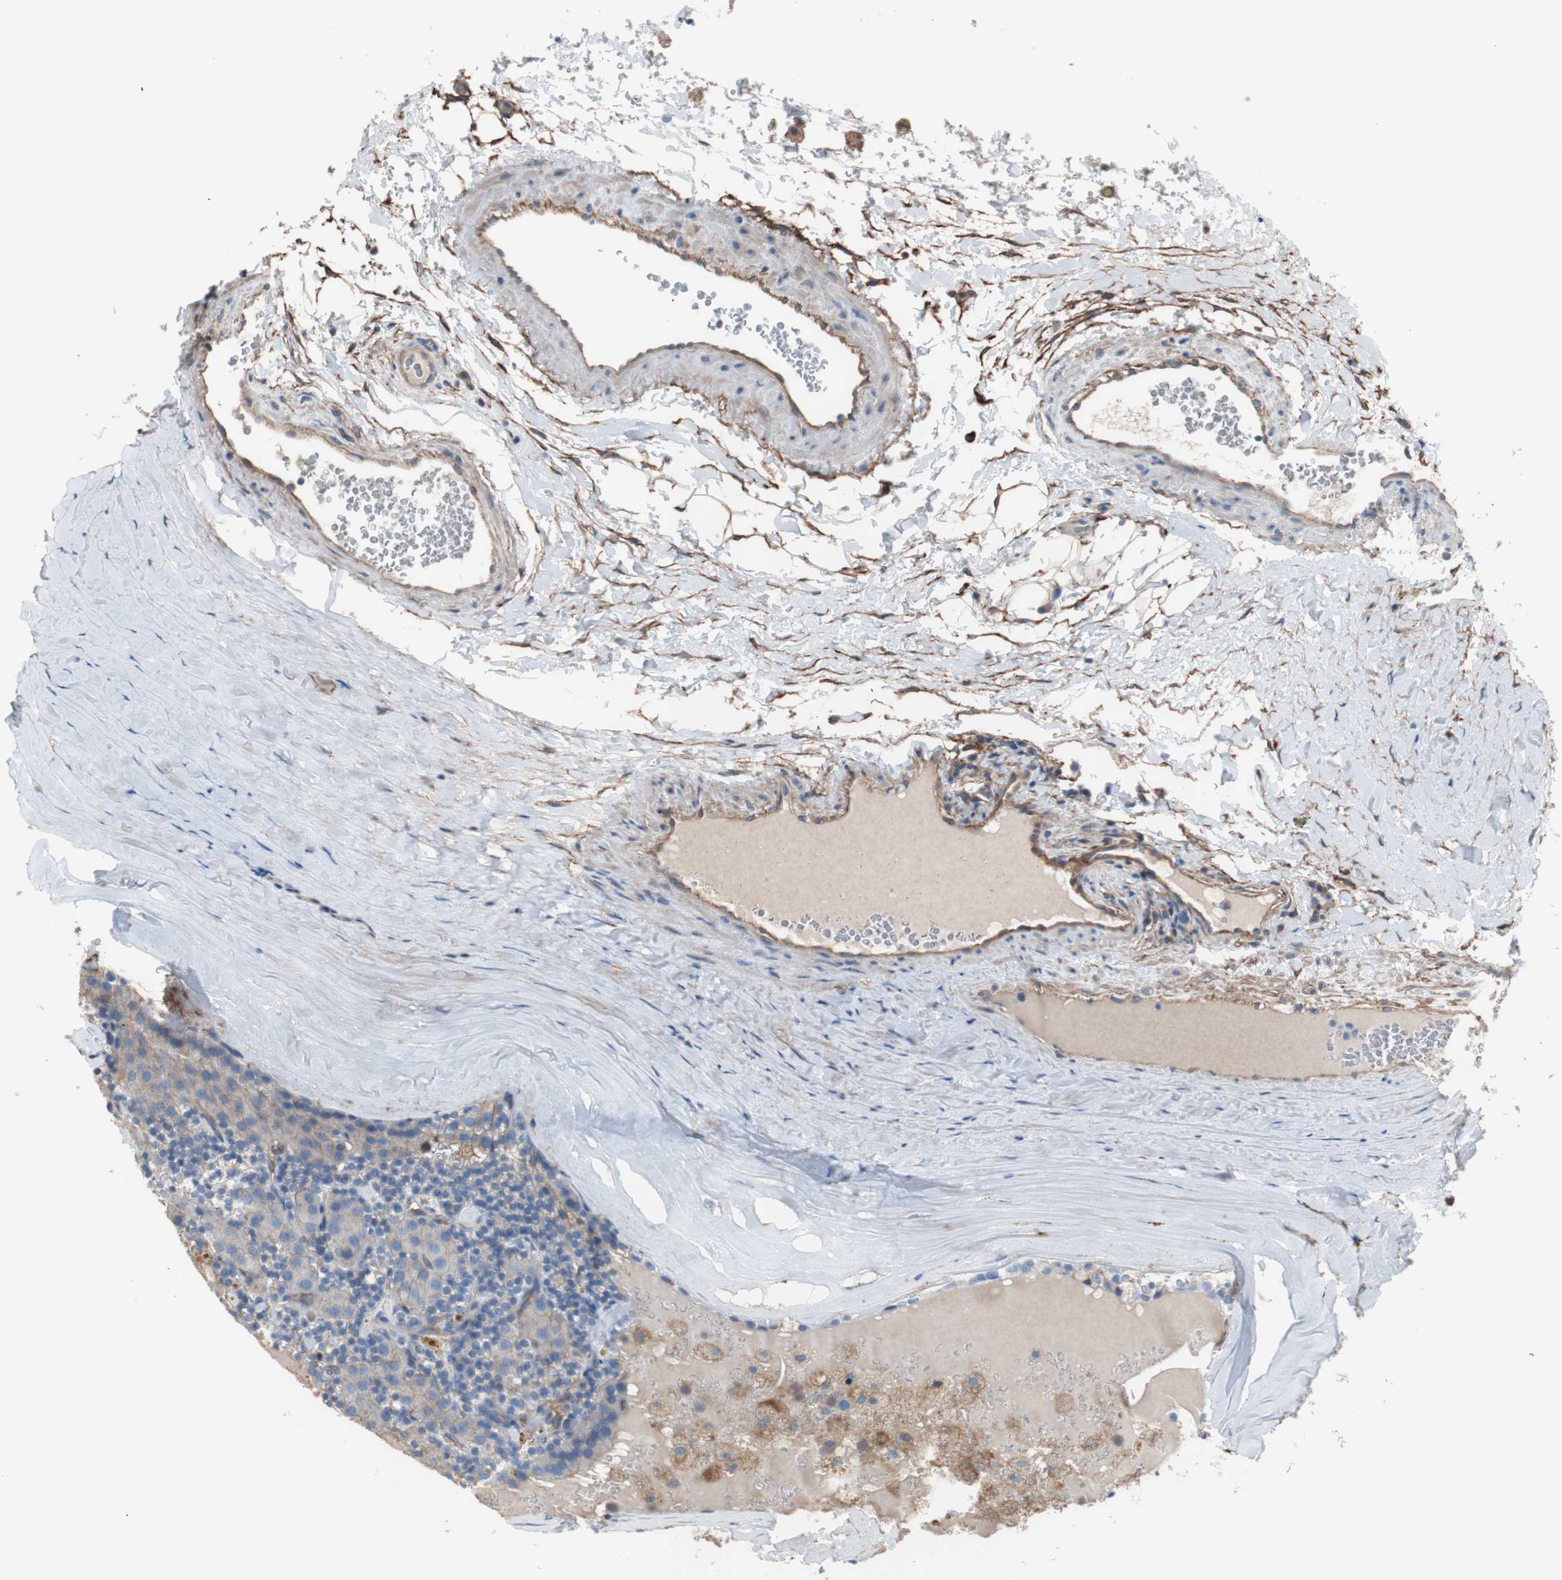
{"staining": {"intensity": "weak", "quantity": "25%-75%", "location": "cytoplasmic/membranous"}, "tissue": "parathyroid gland", "cell_type": "Glandular cells", "image_type": "normal", "snomed": [{"axis": "morphology", "description": "Normal tissue, NOS"}, {"axis": "morphology", "description": "Adenoma, NOS"}, {"axis": "topography", "description": "Parathyroid gland"}], "caption": "Glandular cells reveal low levels of weak cytoplasmic/membranous staining in about 25%-75% of cells in unremarkable human parathyroid gland.", "gene": "CD81", "patient": {"sex": "female", "age": 86}}